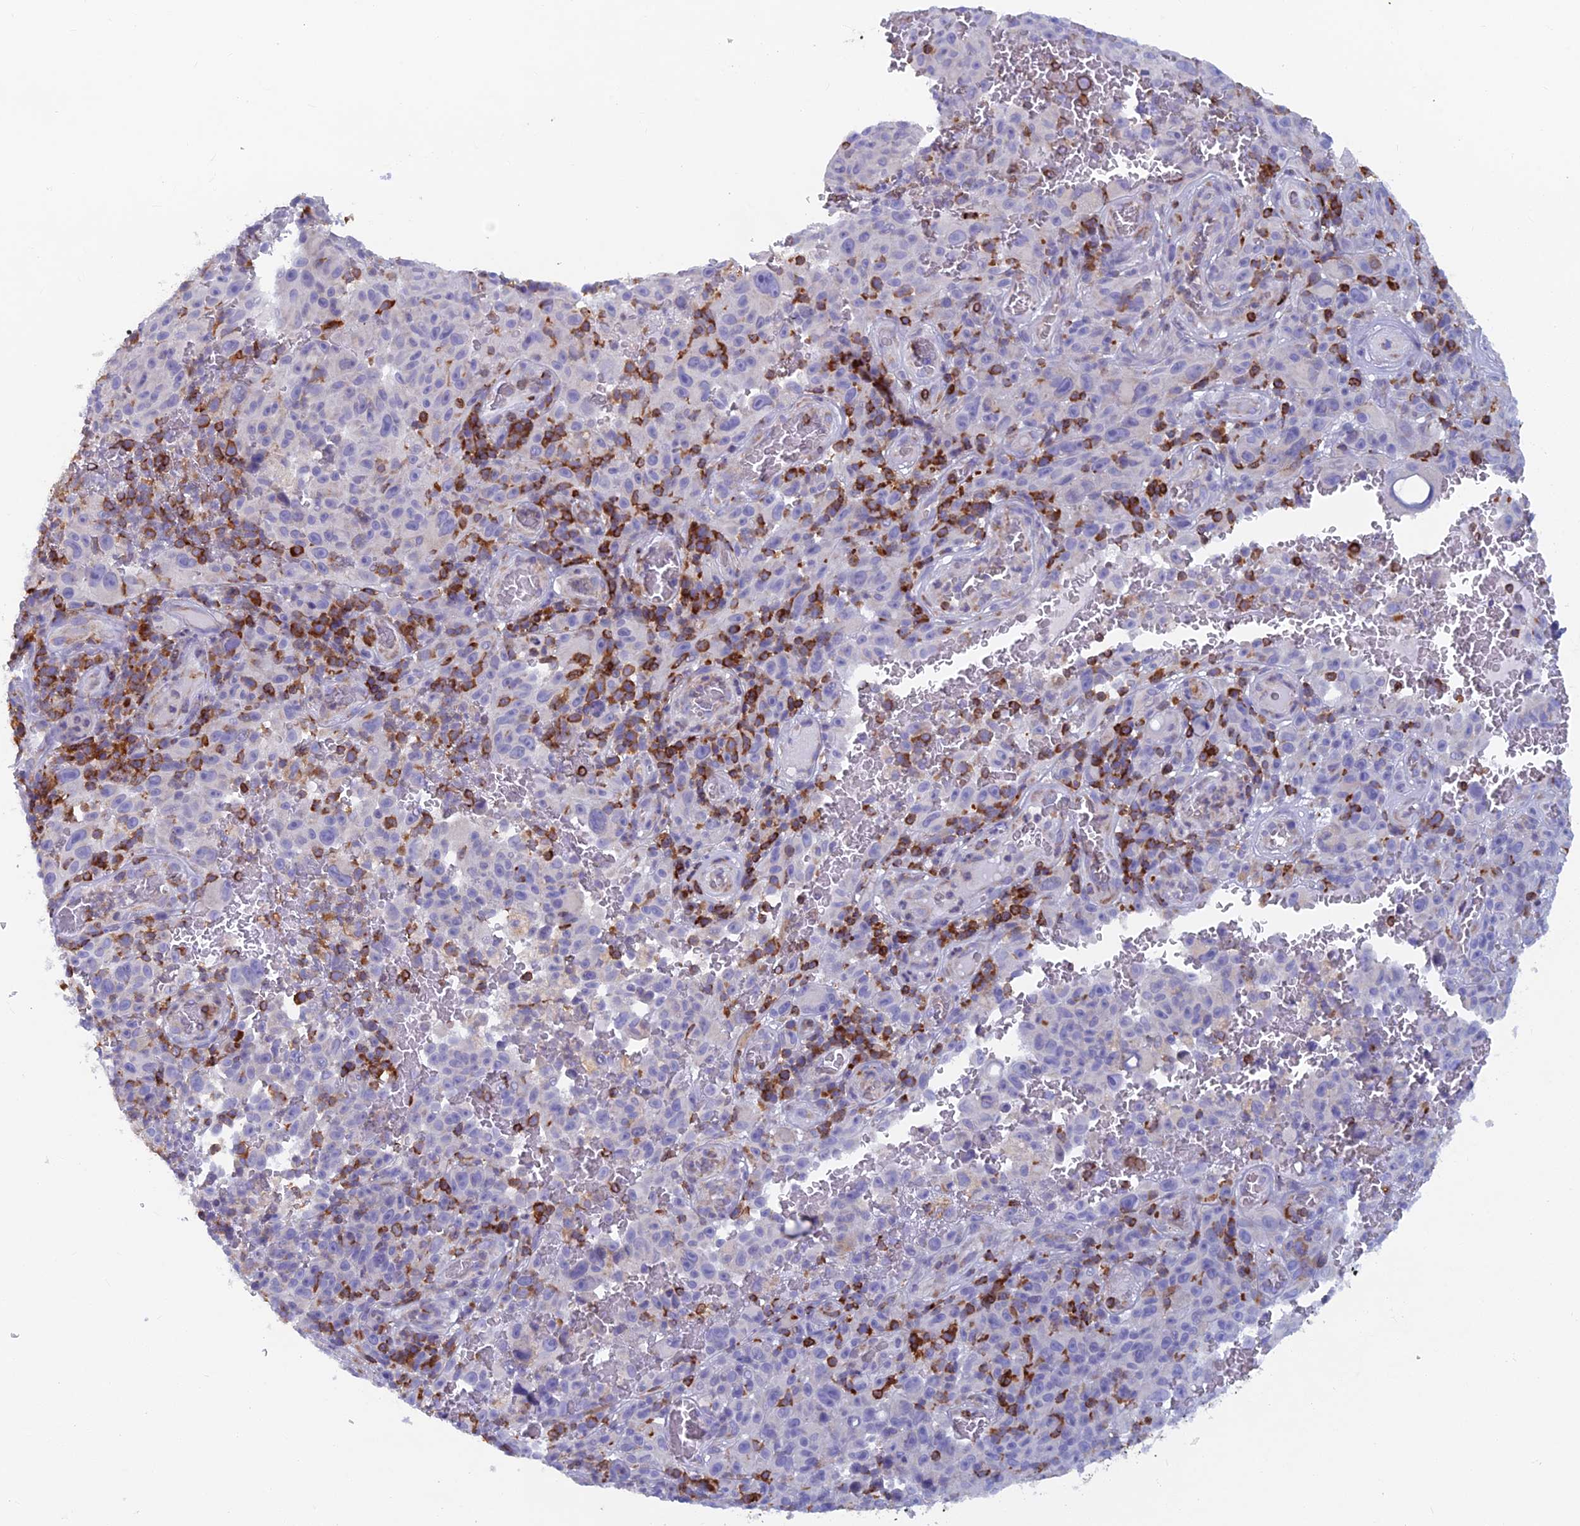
{"staining": {"intensity": "negative", "quantity": "none", "location": "none"}, "tissue": "melanoma", "cell_type": "Tumor cells", "image_type": "cancer", "snomed": [{"axis": "morphology", "description": "Malignant melanoma, NOS"}, {"axis": "topography", "description": "Skin"}], "caption": "Melanoma stained for a protein using immunohistochemistry (IHC) exhibits no expression tumor cells.", "gene": "ABI3BP", "patient": {"sex": "female", "age": 82}}